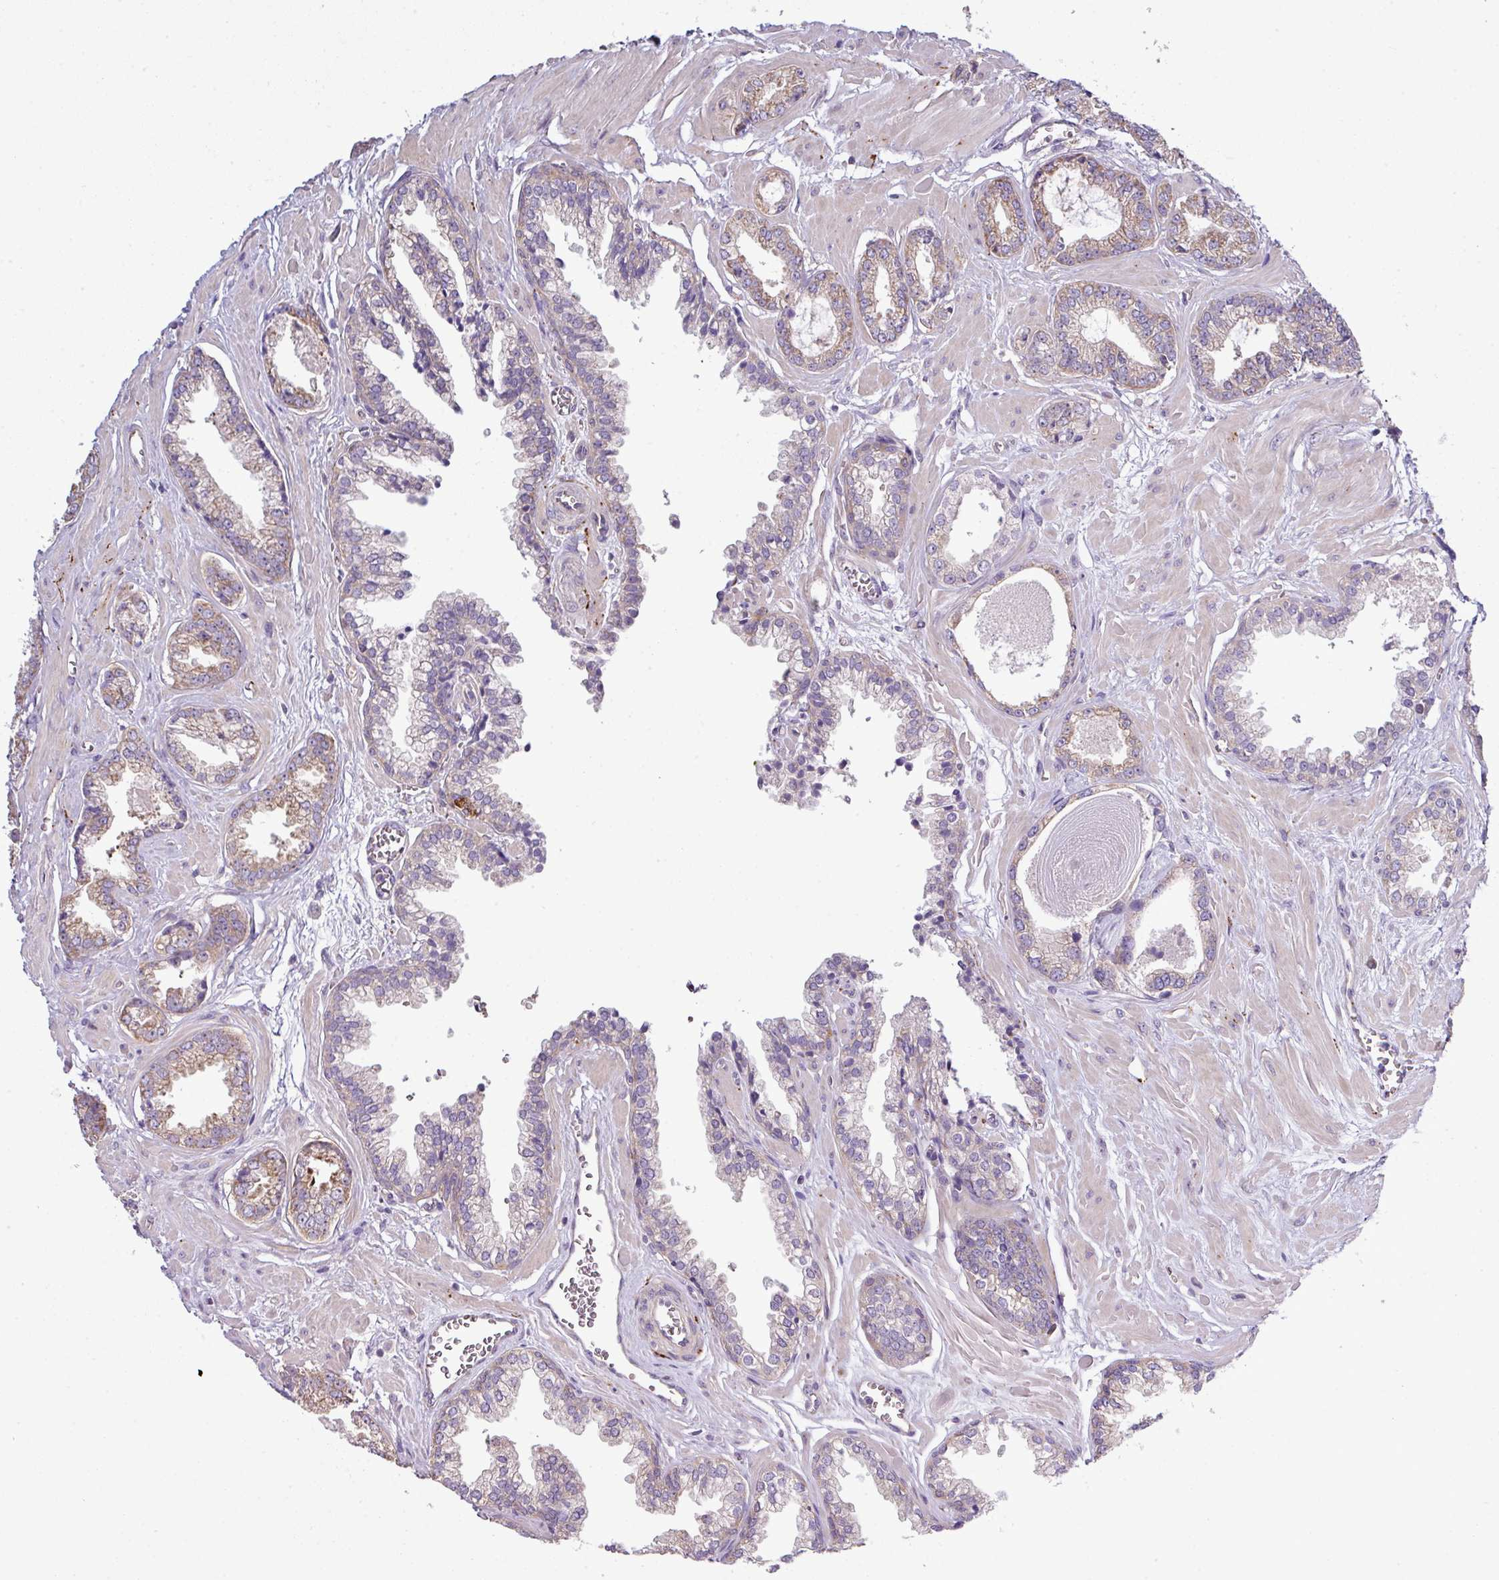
{"staining": {"intensity": "moderate", "quantity": "25%-75%", "location": "cytoplasmic/membranous"}, "tissue": "prostate cancer", "cell_type": "Tumor cells", "image_type": "cancer", "snomed": [{"axis": "morphology", "description": "Adenocarcinoma, Low grade"}, {"axis": "topography", "description": "Prostate"}], "caption": "This is a micrograph of immunohistochemistry (IHC) staining of prostate cancer (adenocarcinoma (low-grade)), which shows moderate expression in the cytoplasmic/membranous of tumor cells.", "gene": "AGAP5", "patient": {"sex": "male", "age": 60}}